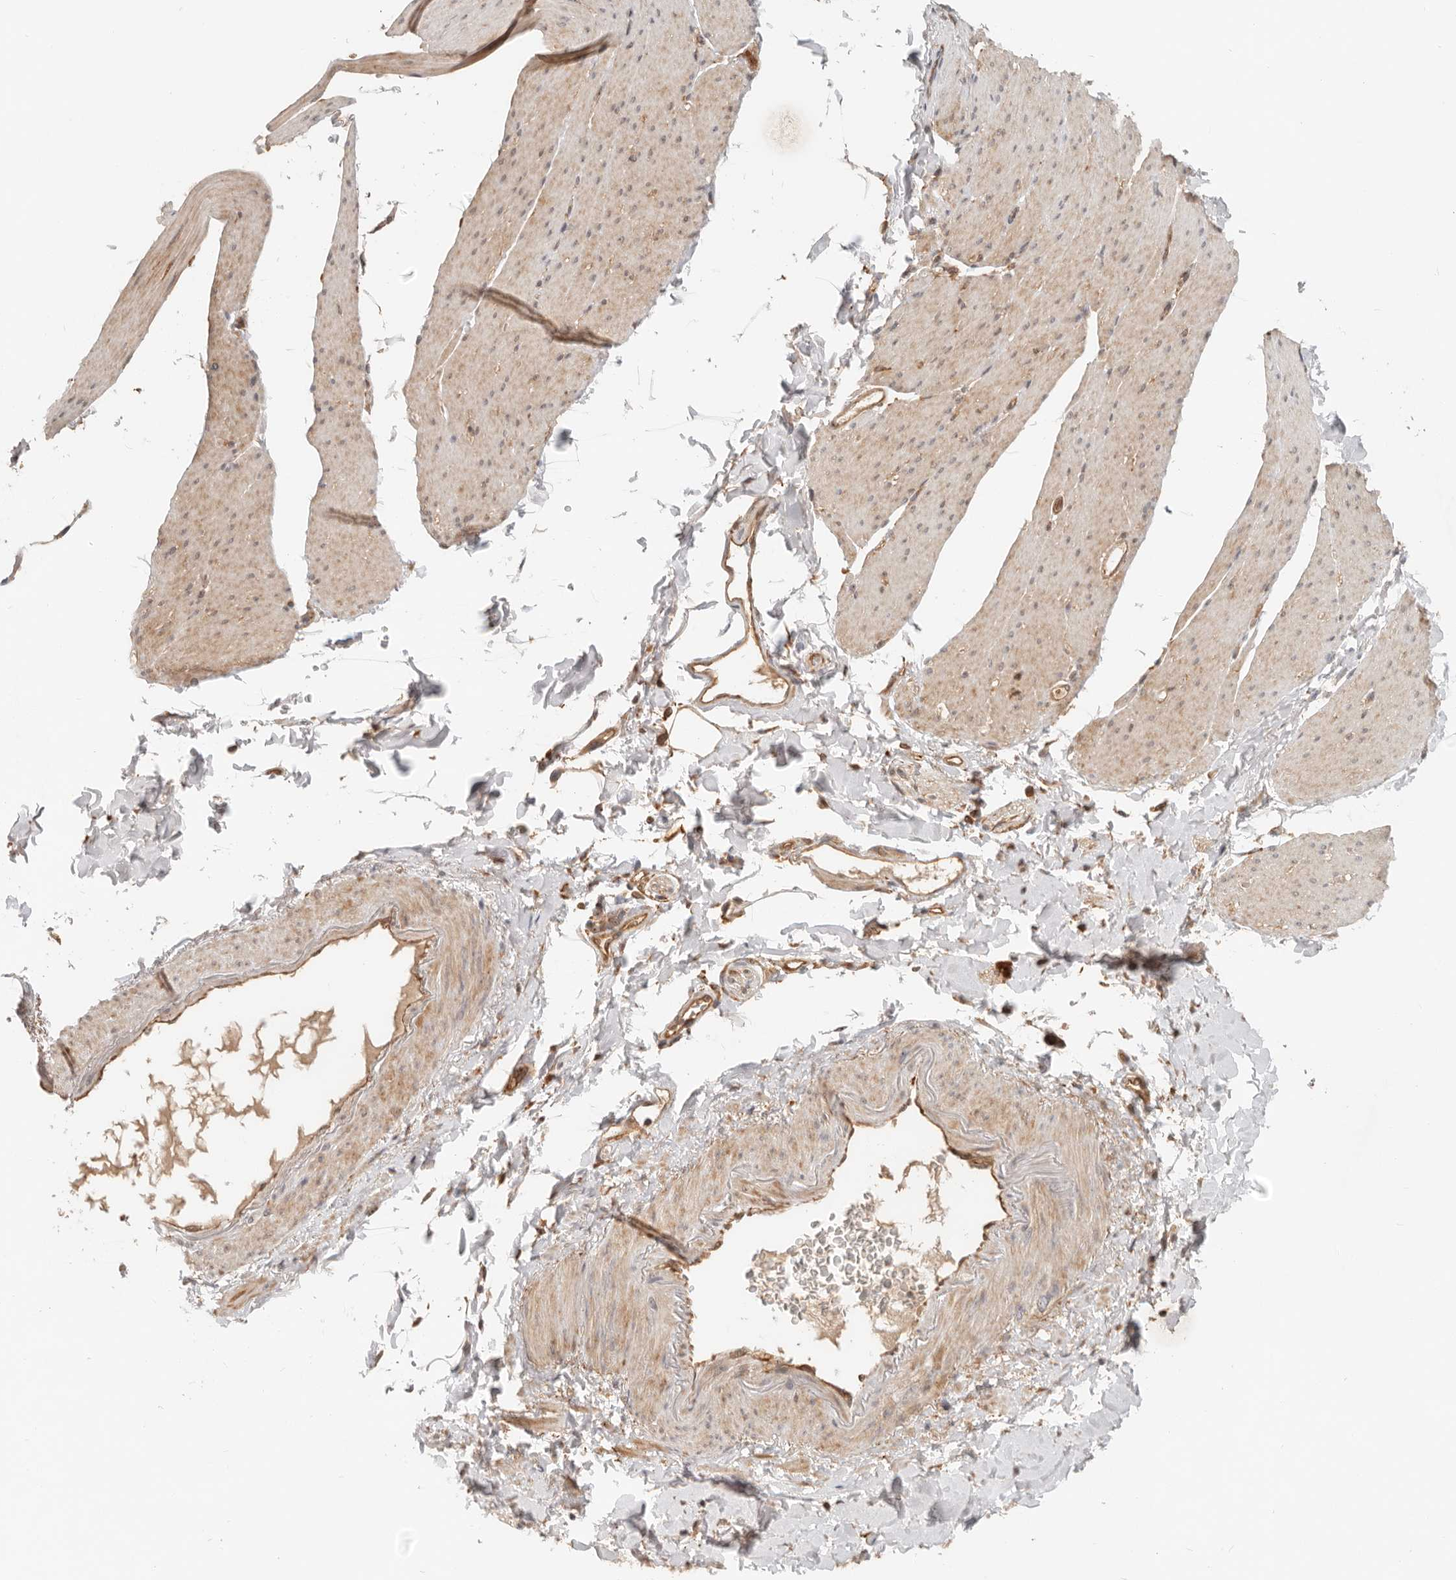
{"staining": {"intensity": "weak", "quantity": ">75%", "location": "cytoplasmic/membranous,nuclear"}, "tissue": "smooth muscle", "cell_type": "Smooth muscle cells", "image_type": "normal", "snomed": [{"axis": "morphology", "description": "Normal tissue, NOS"}, {"axis": "topography", "description": "Smooth muscle"}, {"axis": "topography", "description": "Small intestine"}], "caption": "An image showing weak cytoplasmic/membranous,nuclear positivity in about >75% of smooth muscle cells in unremarkable smooth muscle, as visualized by brown immunohistochemical staining.", "gene": "HEXD", "patient": {"sex": "female", "age": 84}}